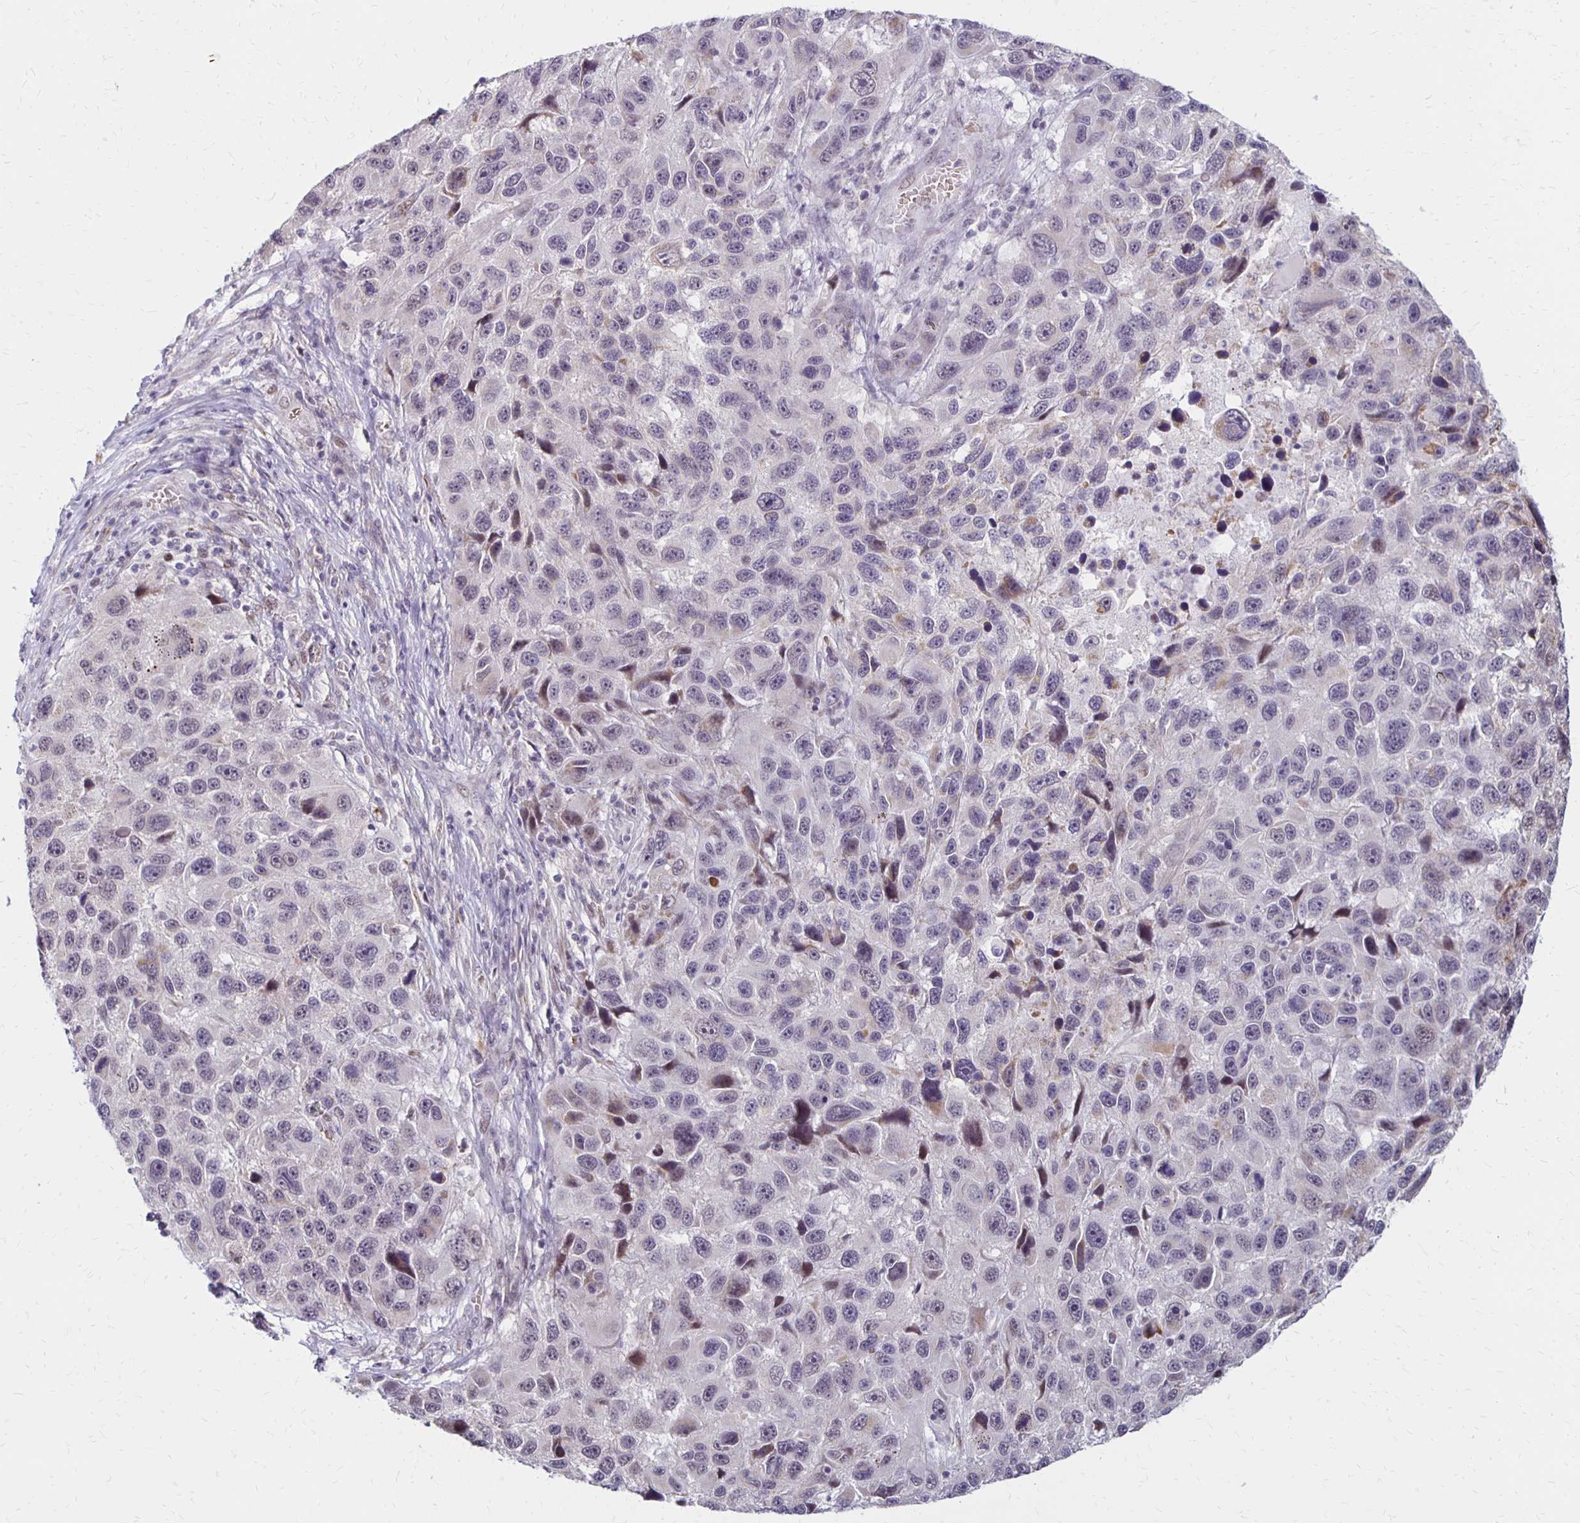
{"staining": {"intensity": "weak", "quantity": "<25%", "location": "nuclear"}, "tissue": "melanoma", "cell_type": "Tumor cells", "image_type": "cancer", "snomed": [{"axis": "morphology", "description": "Malignant melanoma, NOS"}, {"axis": "topography", "description": "Skin"}], "caption": "Immunohistochemical staining of melanoma exhibits no significant staining in tumor cells. The staining is performed using DAB brown chromogen with nuclei counter-stained in using hematoxylin.", "gene": "DAGLA", "patient": {"sex": "male", "age": 53}}